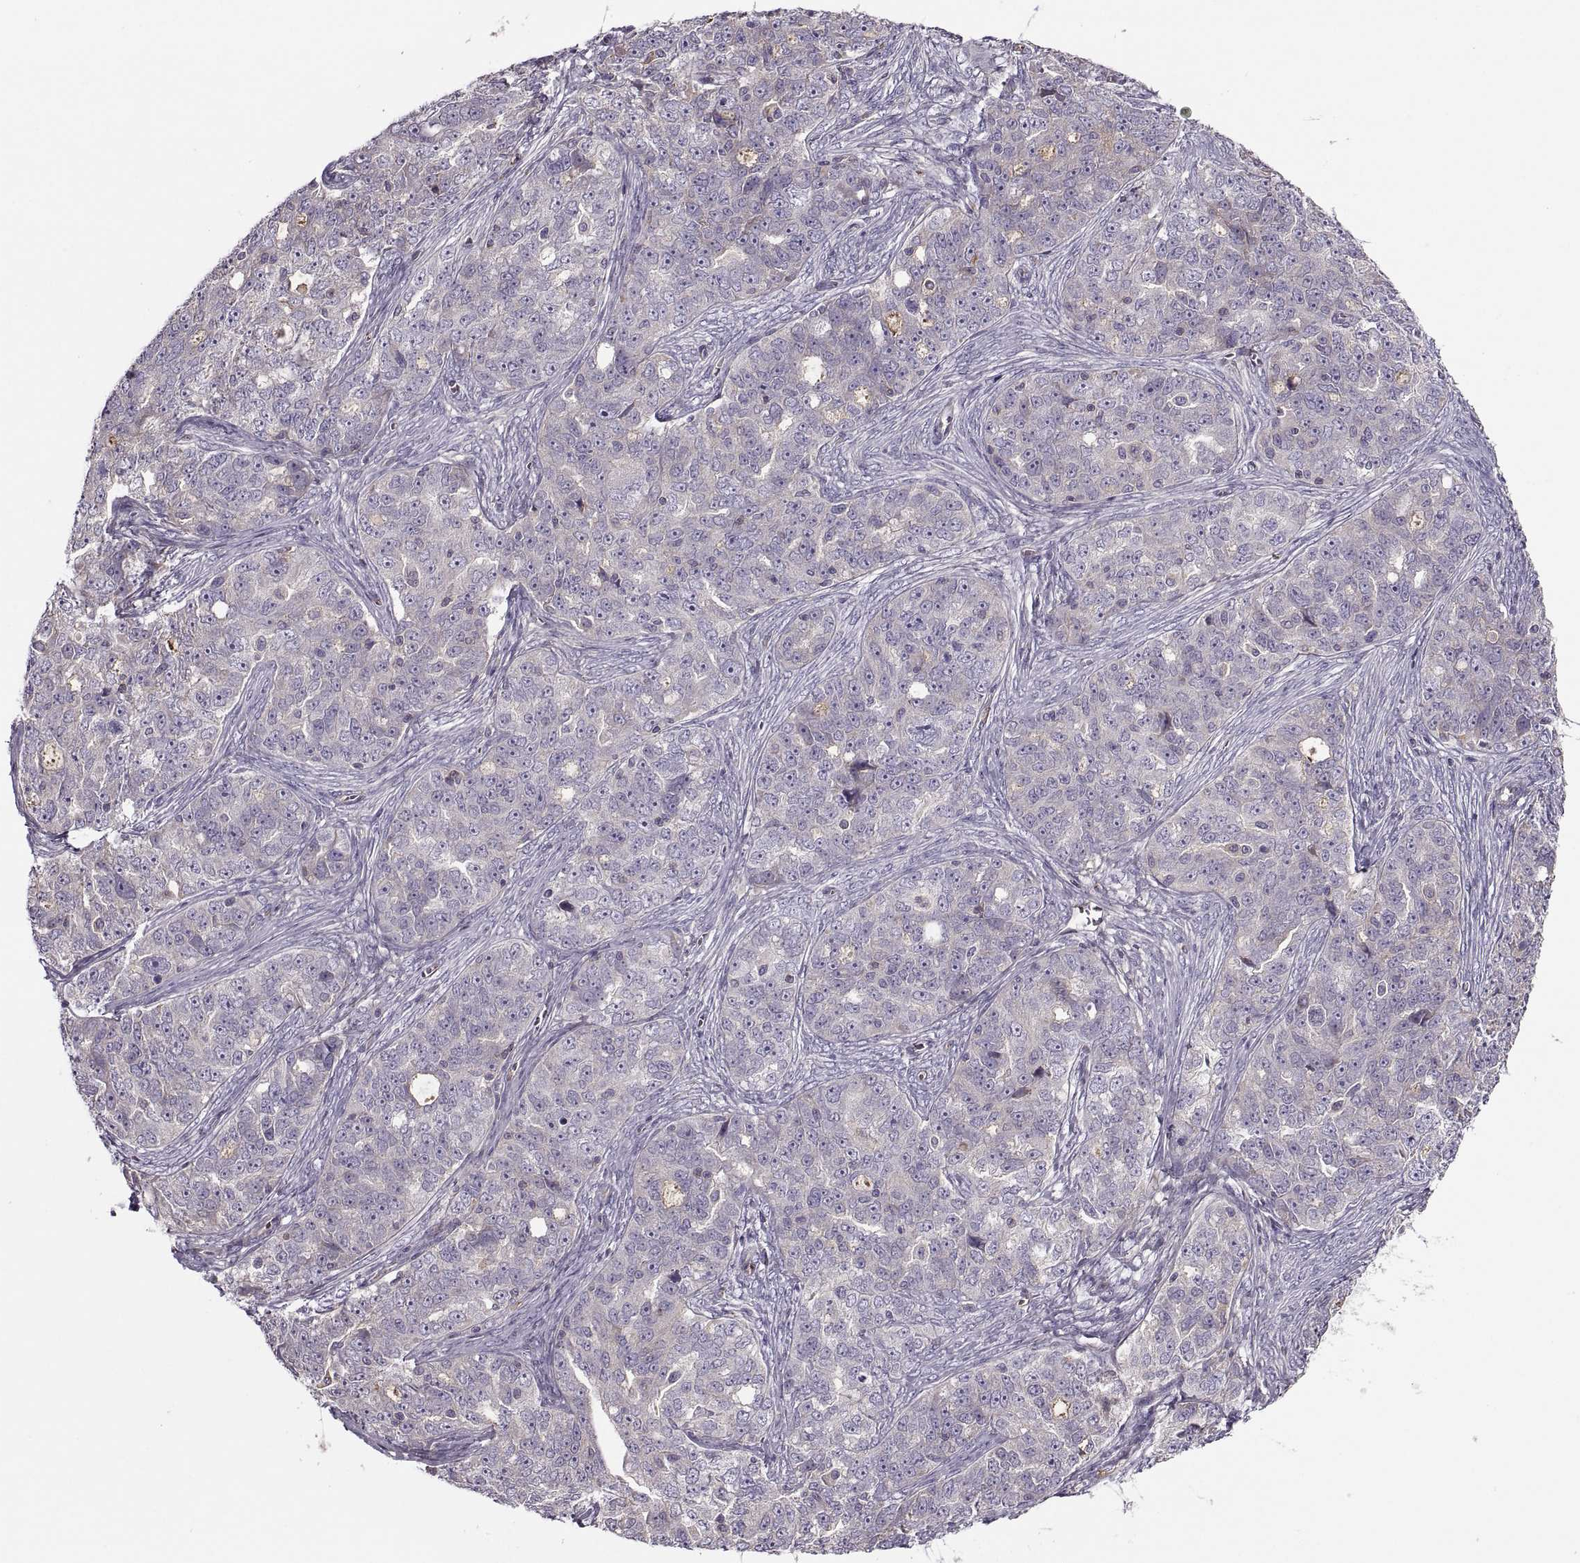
{"staining": {"intensity": "negative", "quantity": "none", "location": "none"}, "tissue": "ovarian cancer", "cell_type": "Tumor cells", "image_type": "cancer", "snomed": [{"axis": "morphology", "description": "Cystadenocarcinoma, serous, NOS"}, {"axis": "topography", "description": "Ovary"}], "caption": "Immunohistochemistry of human ovarian cancer demonstrates no staining in tumor cells.", "gene": "SLC2A3", "patient": {"sex": "female", "age": 51}}